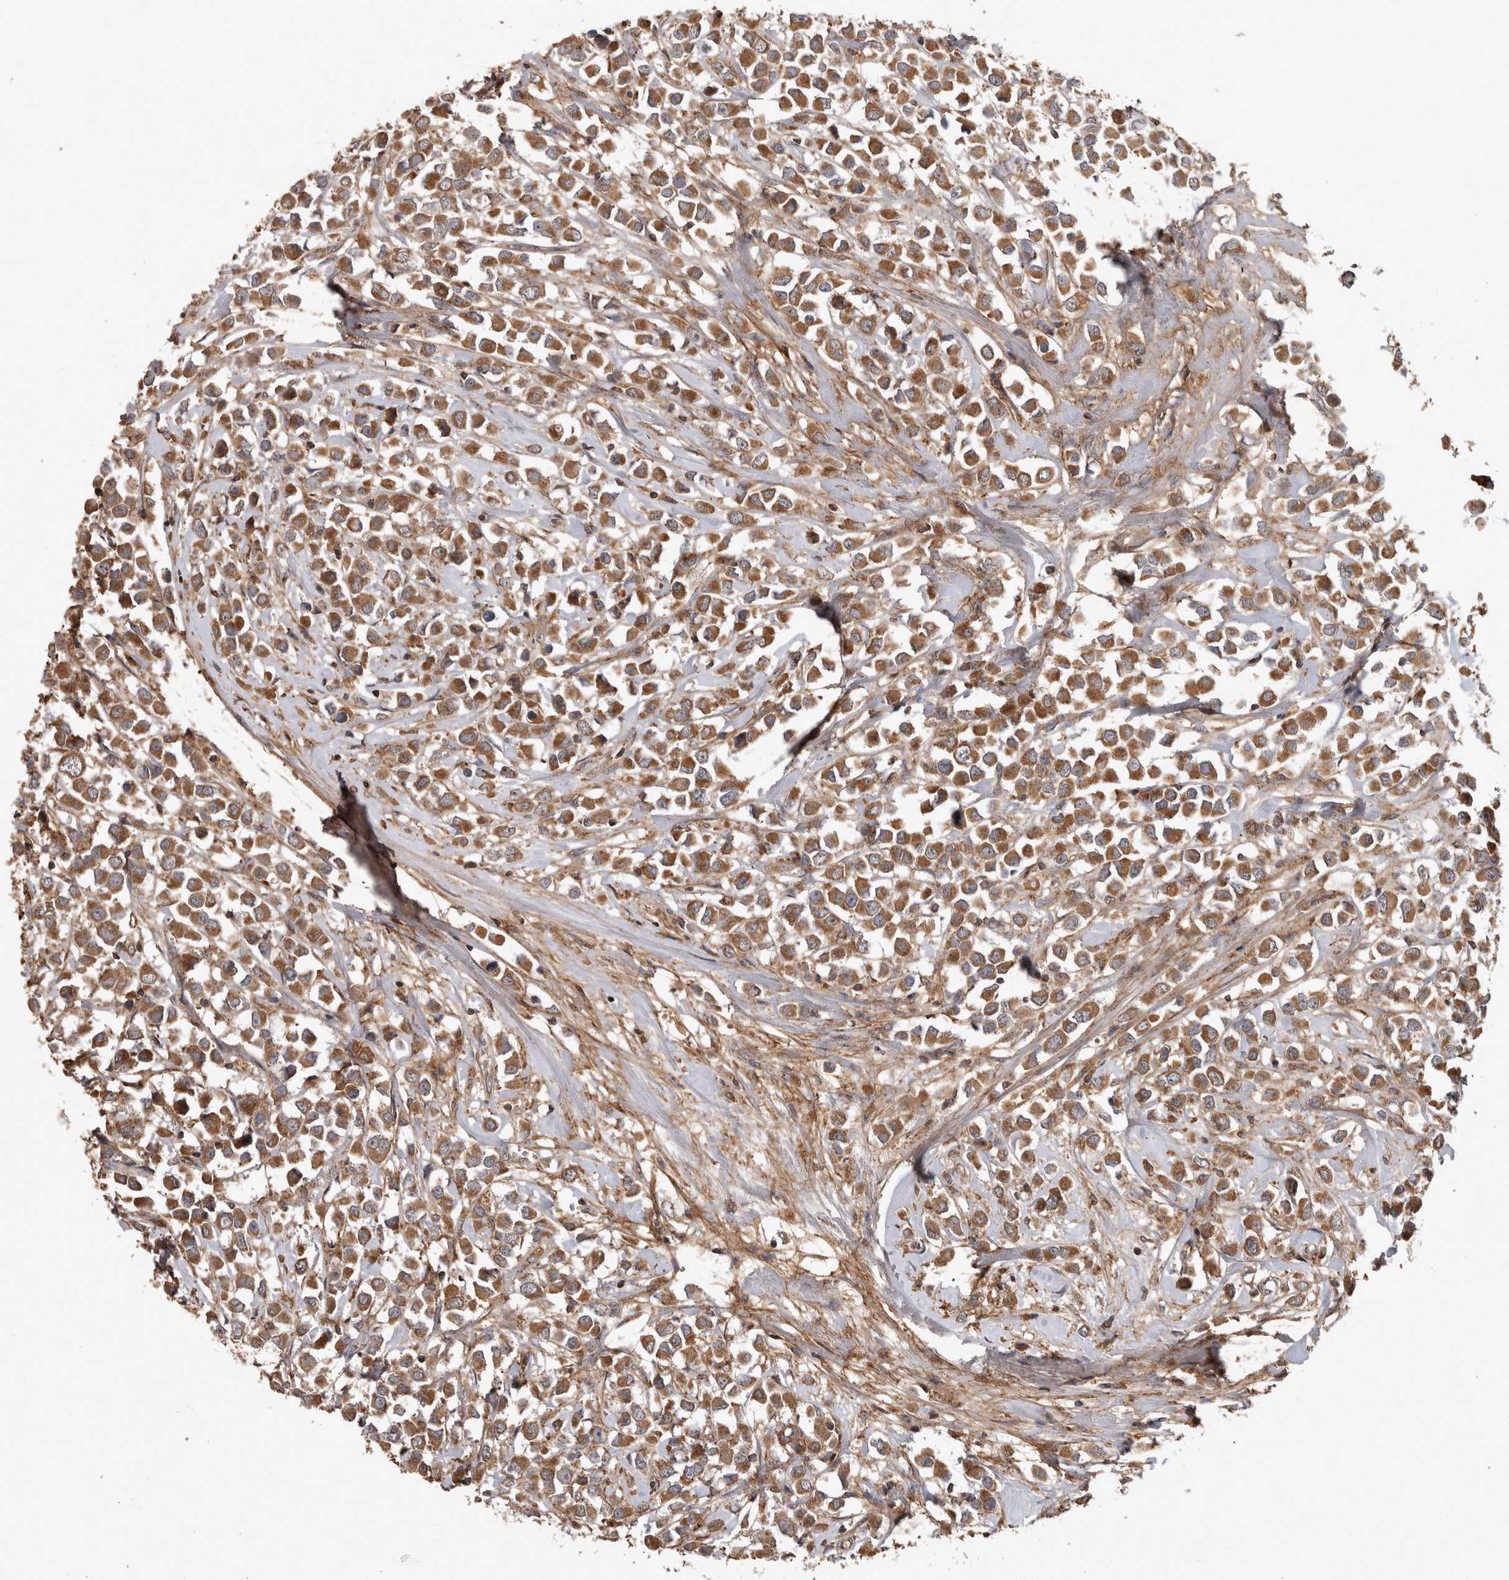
{"staining": {"intensity": "moderate", "quantity": ">75%", "location": "cytoplasmic/membranous"}, "tissue": "breast cancer", "cell_type": "Tumor cells", "image_type": "cancer", "snomed": [{"axis": "morphology", "description": "Duct carcinoma"}, {"axis": "topography", "description": "Breast"}], "caption": "Human breast intraductal carcinoma stained with a brown dye shows moderate cytoplasmic/membranous positive positivity in approximately >75% of tumor cells.", "gene": "TRMT61B", "patient": {"sex": "female", "age": 61}}